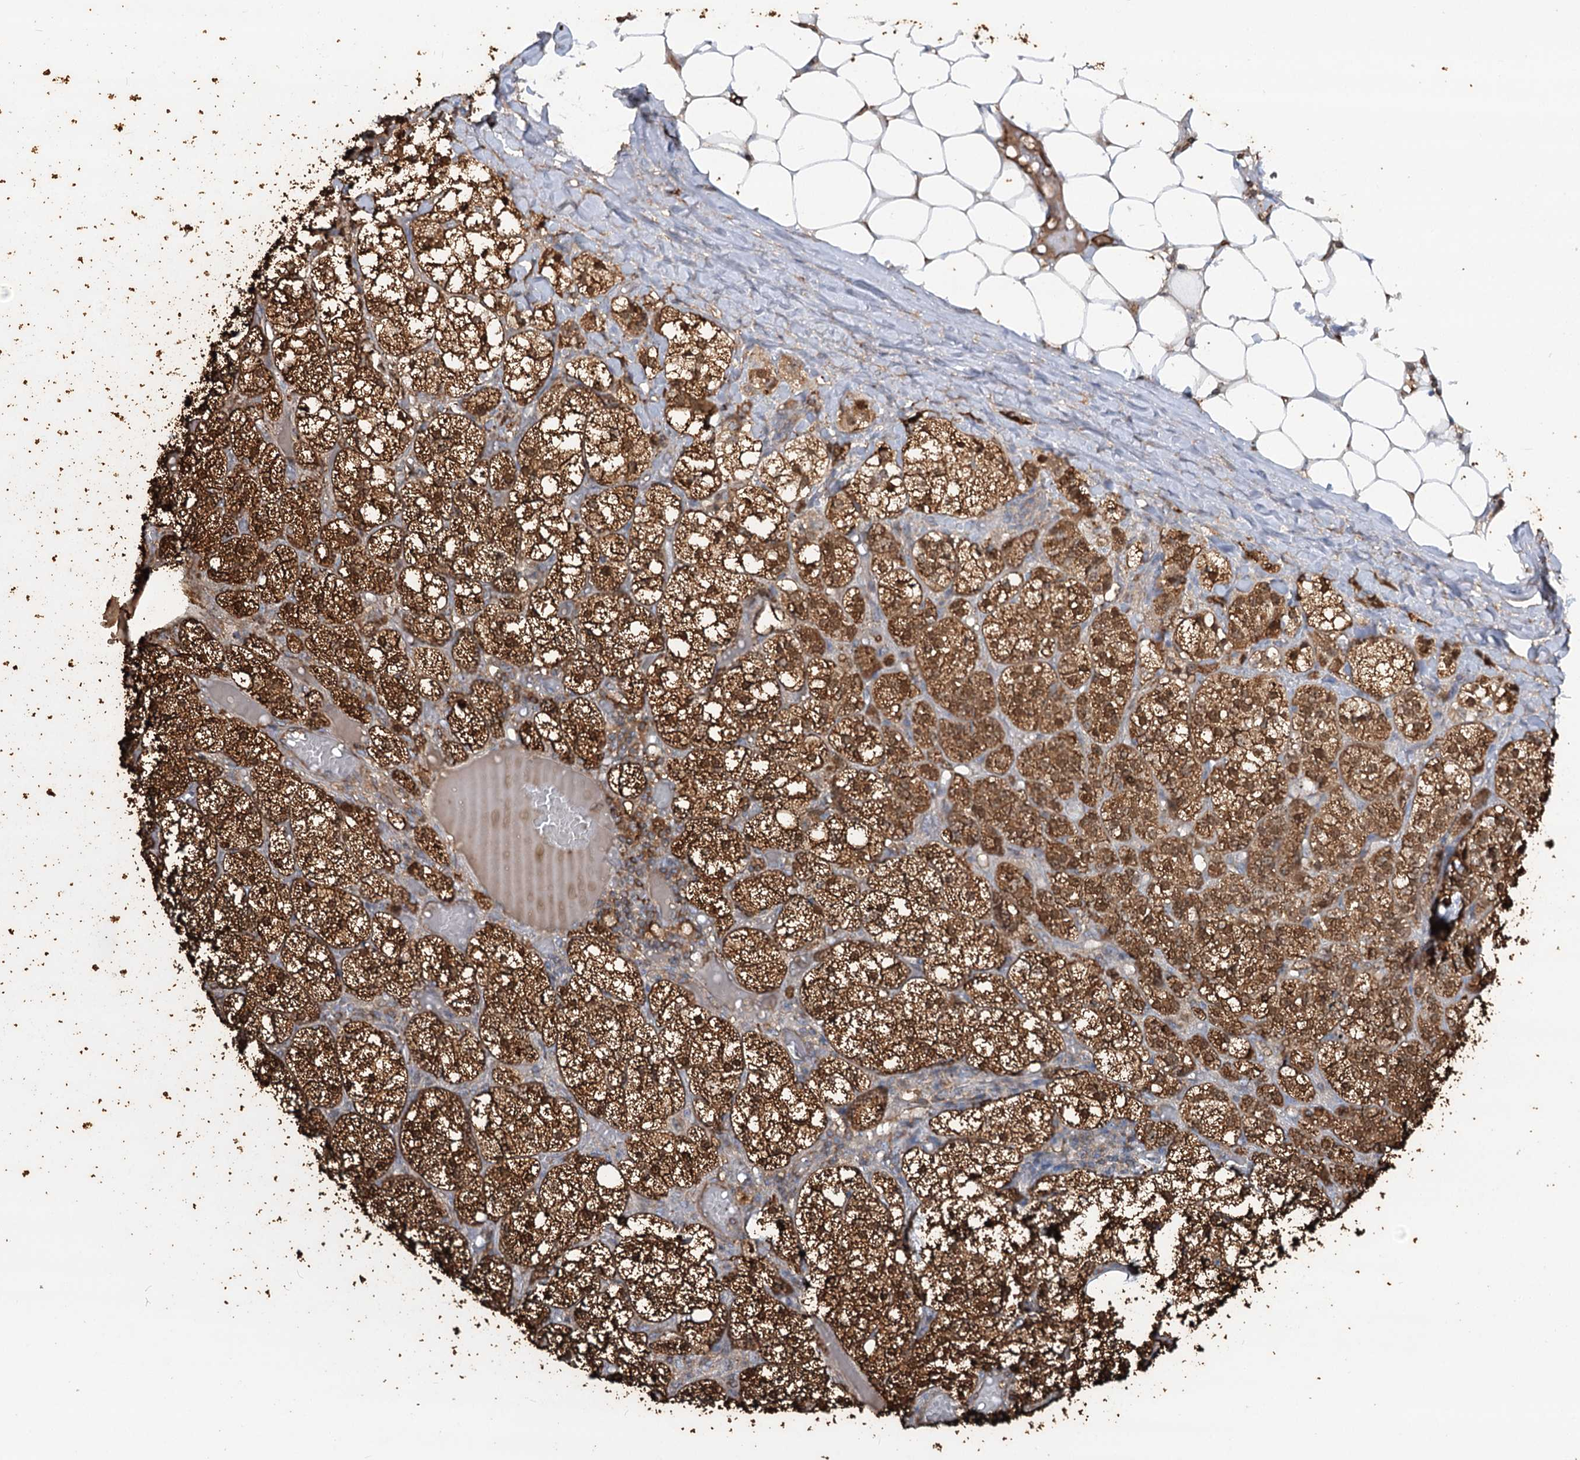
{"staining": {"intensity": "strong", "quantity": ">75%", "location": "cytoplasmic/membranous,nuclear"}, "tissue": "adrenal gland", "cell_type": "Glandular cells", "image_type": "normal", "snomed": [{"axis": "morphology", "description": "Normal tissue, NOS"}, {"axis": "topography", "description": "Adrenal gland"}], "caption": "Immunohistochemistry of normal adrenal gland demonstrates high levels of strong cytoplasmic/membranous,nuclear expression in approximately >75% of glandular cells.", "gene": "WDR36", "patient": {"sex": "female", "age": 61}}